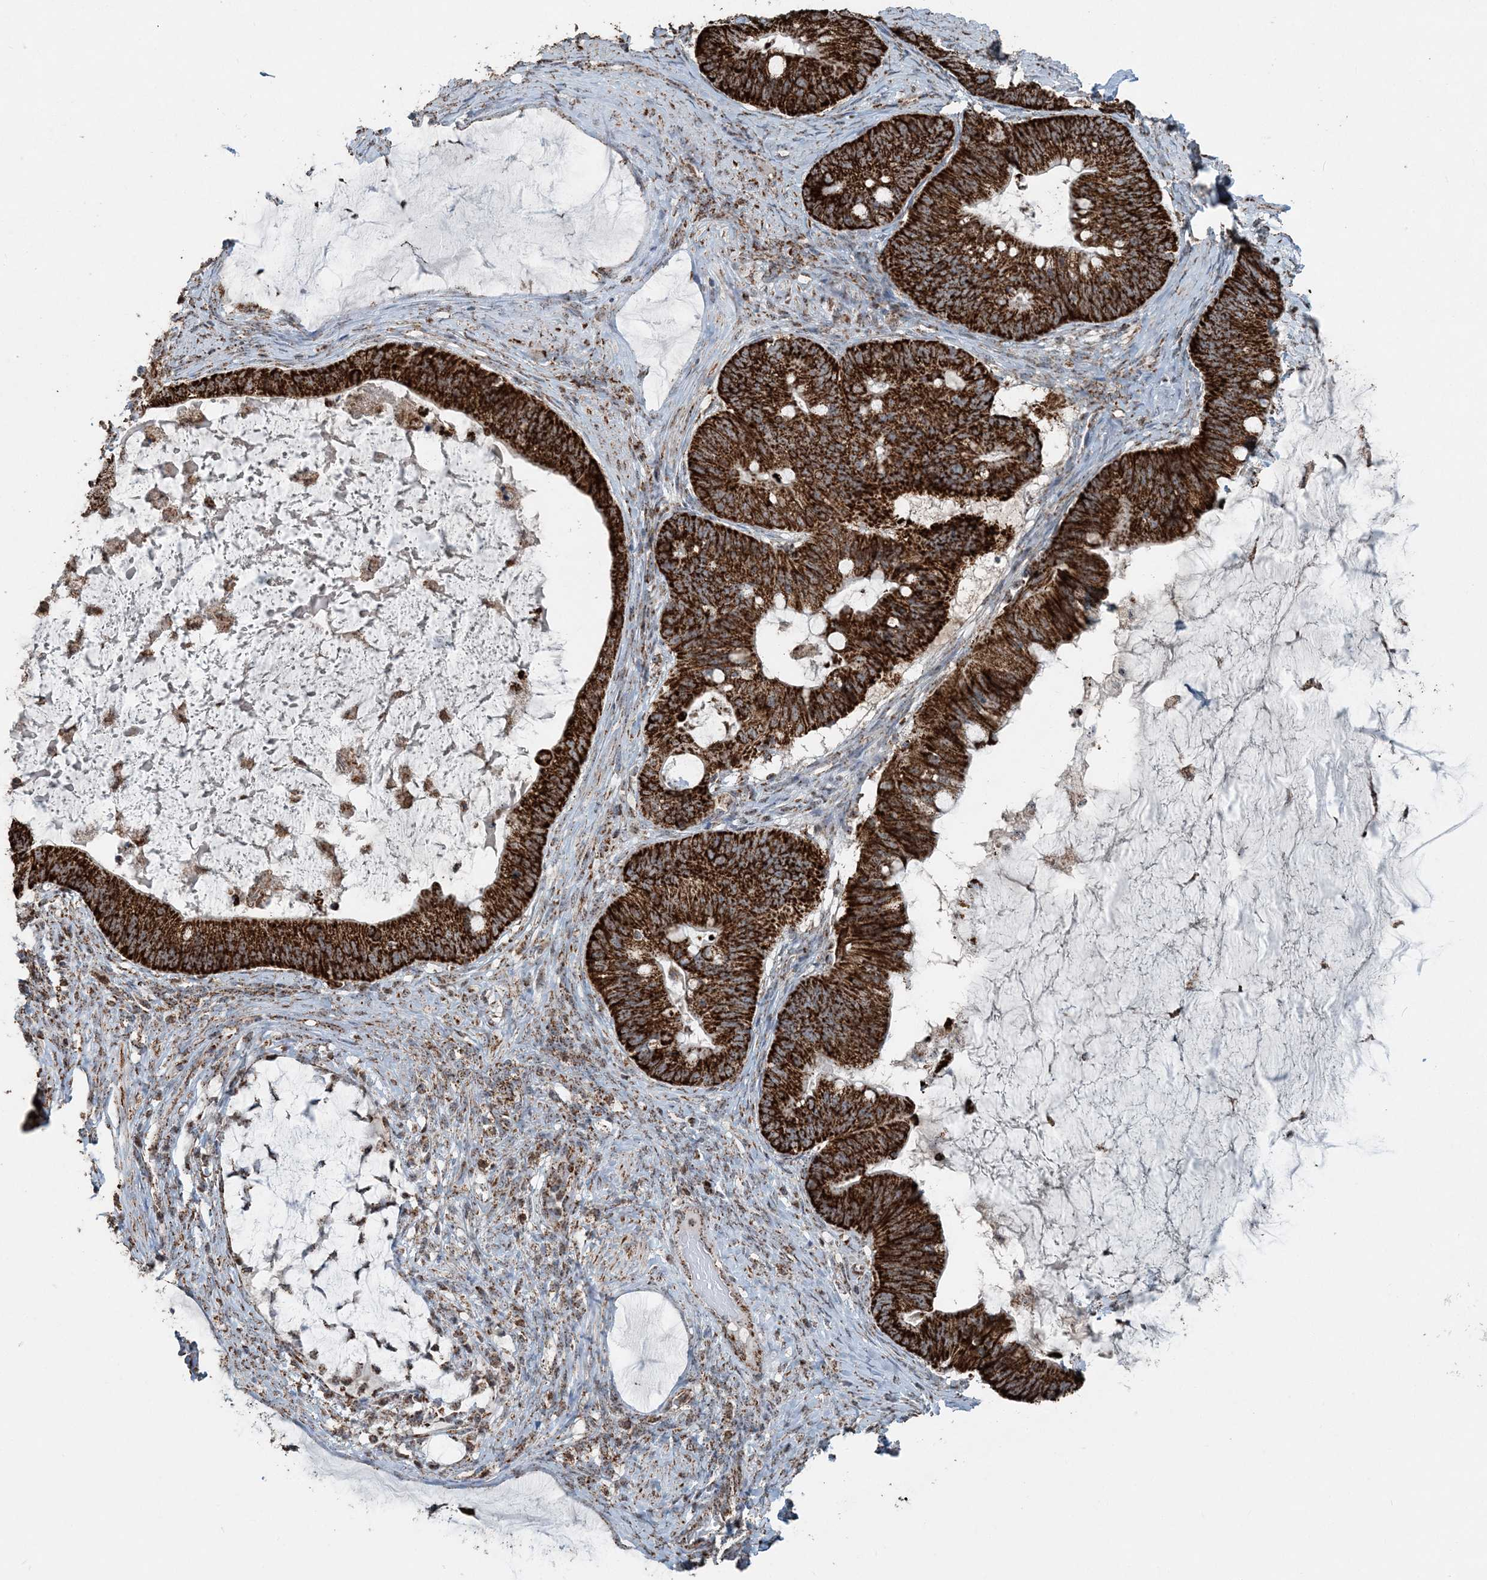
{"staining": {"intensity": "strong", "quantity": ">75%", "location": "cytoplasmic/membranous"}, "tissue": "ovarian cancer", "cell_type": "Tumor cells", "image_type": "cancer", "snomed": [{"axis": "morphology", "description": "Cystadenocarcinoma, mucinous, NOS"}, {"axis": "topography", "description": "Ovary"}], "caption": "A high-resolution micrograph shows immunohistochemistry staining of ovarian mucinous cystadenocarcinoma, which displays strong cytoplasmic/membranous expression in about >75% of tumor cells. (Stains: DAB in brown, nuclei in blue, Microscopy: brightfield microscopy at high magnification).", "gene": "SUCLG1", "patient": {"sex": "female", "age": 61}}